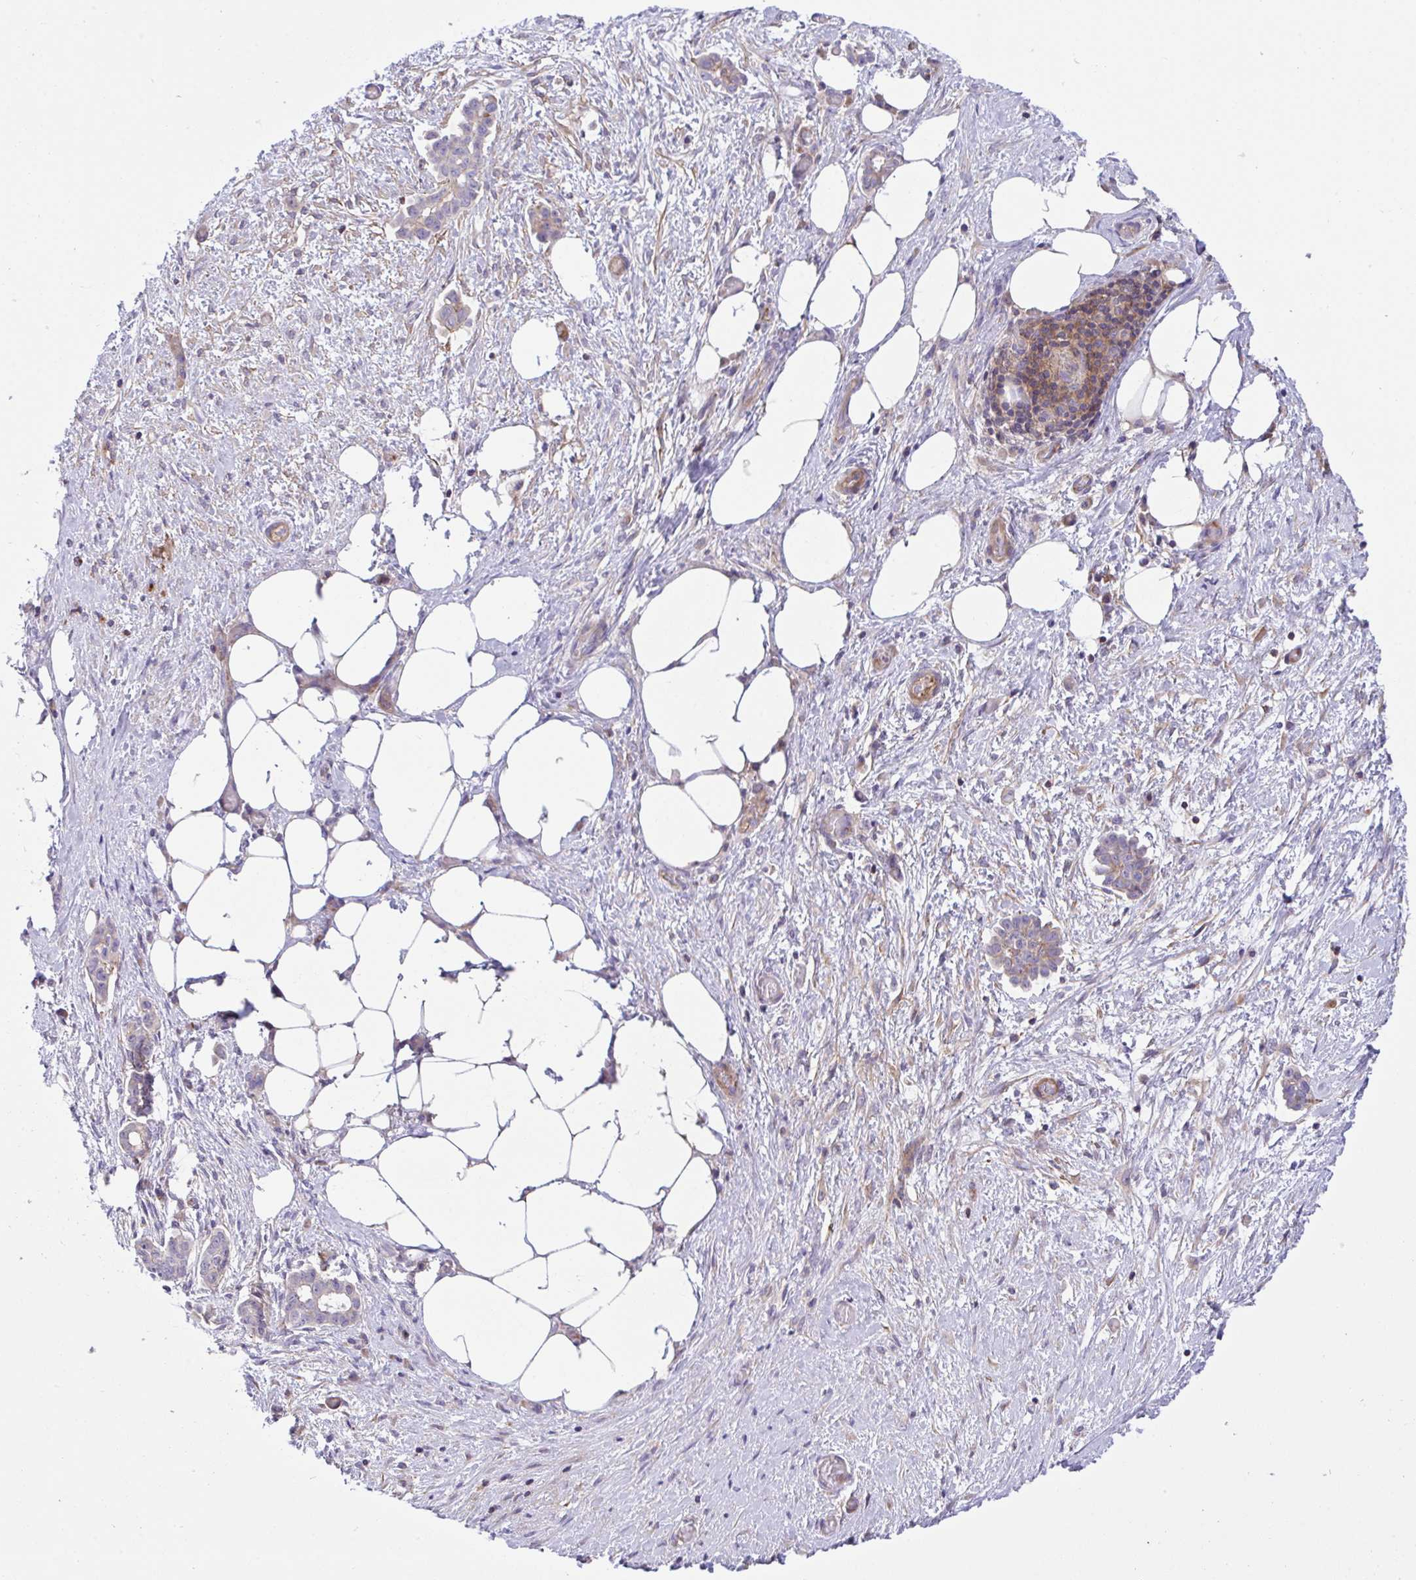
{"staining": {"intensity": "weak", "quantity": "25%-75%", "location": "cytoplasmic/membranous"}, "tissue": "ovarian cancer", "cell_type": "Tumor cells", "image_type": "cancer", "snomed": [{"axis": "morphology", "description": "Cystadenocarcinoma, serous, NOS"}, {"axis": "topography", "description": "Ovary"}], "caption": "Weak cytoplasmic/membranous protein expression is appreciated in about 25%-75% of tumor cells in ovarian cancer (serous cystadenocarcinoma). (DAB (3,3'-diaminobenzidine) IHC, brown staining for protein, blue staining for nuclei).", "gene": "PPIH", "patient": {"sex": "female", "age": 50}}